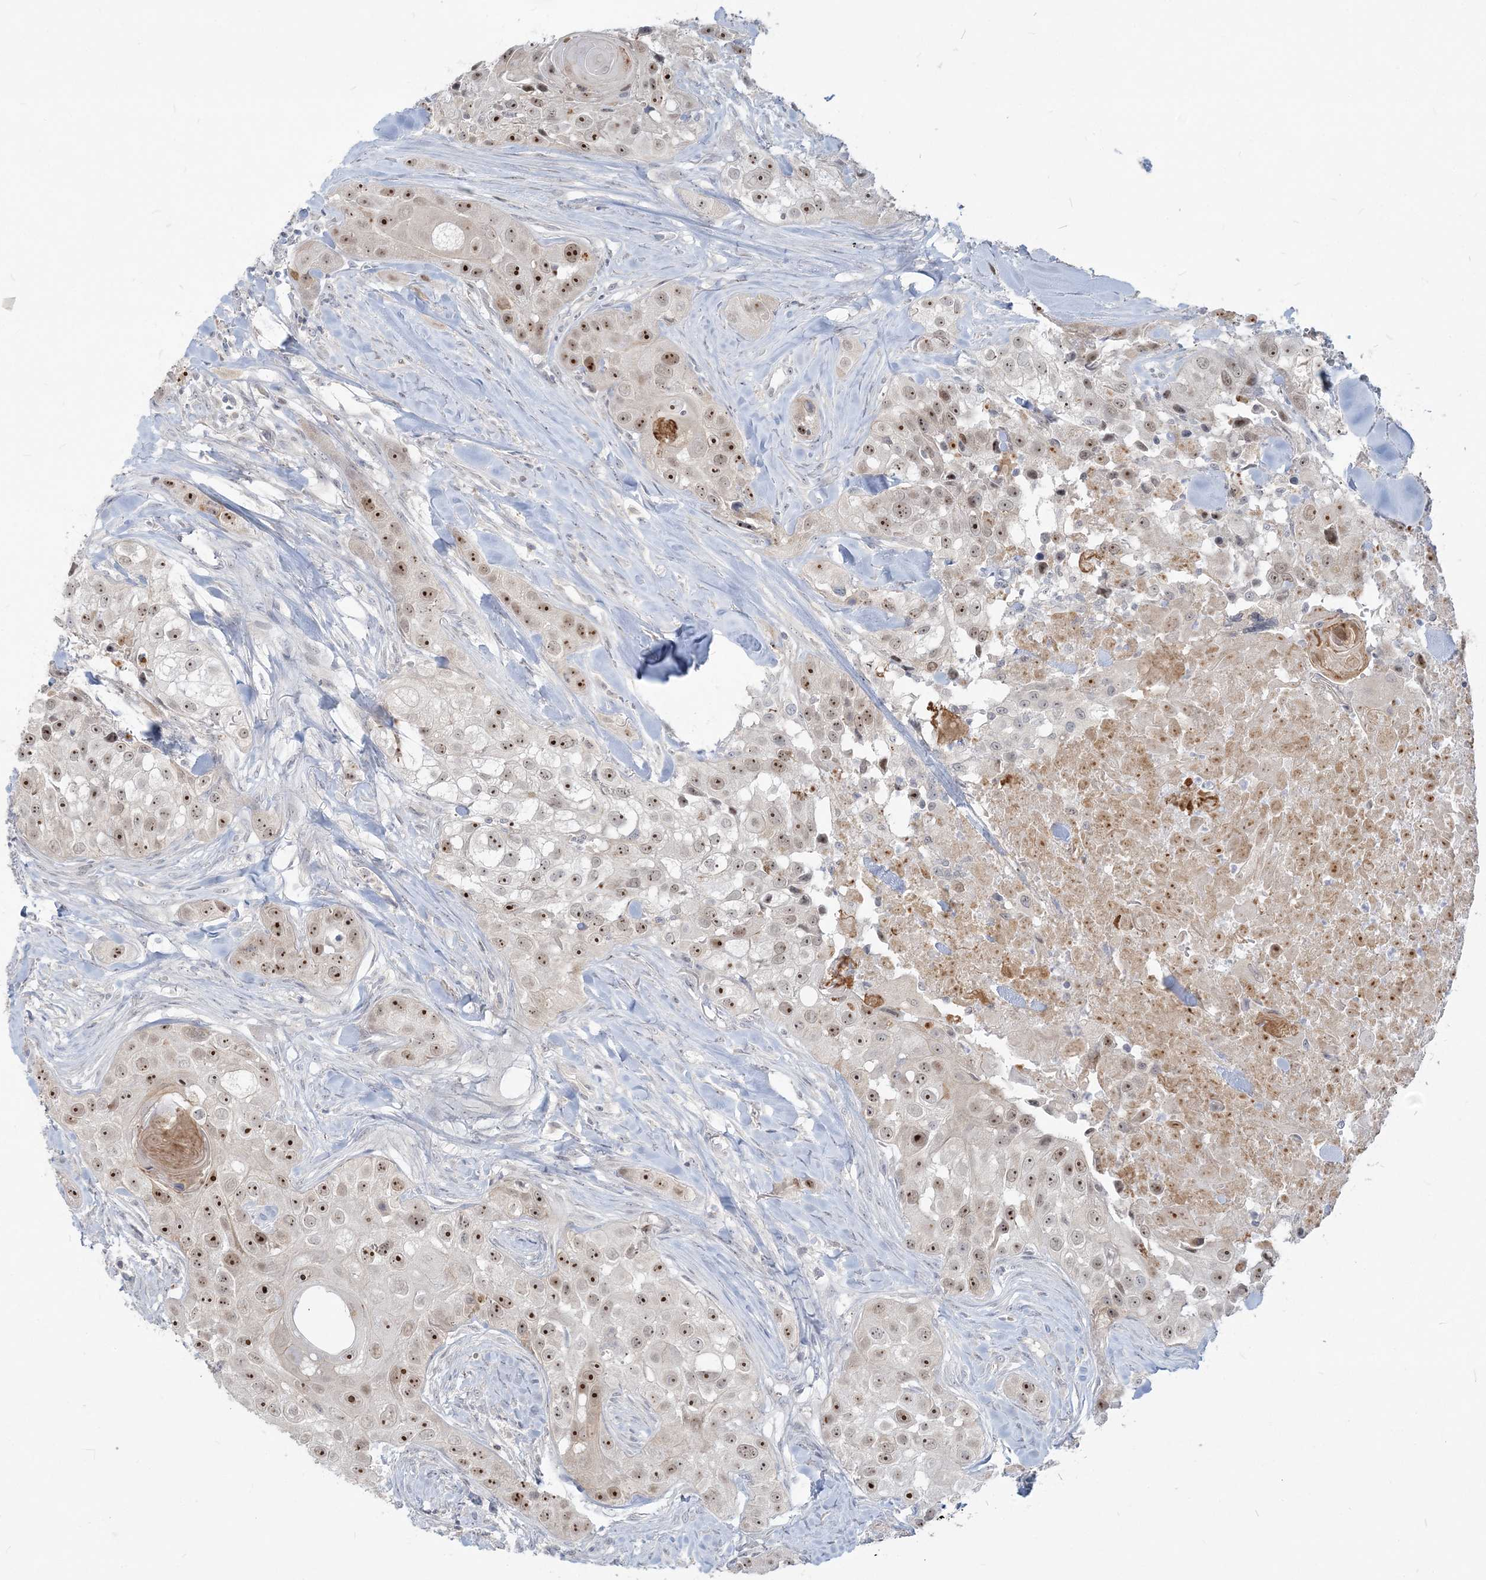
{"staining": {"intensity": "strong", "quantity": "25%-75%", "location": "nuclear"}, "tissue": "head and neck cancer", "cell_type": "Tumor cells", "image_type": "cancer", "snomed": [{"axis": "morphology", "description": "Normal tissue, NOS"}, {"axis": "morphology", "description": "Squamous cell carcinoma, NOS"}, {"axis": "topography", "description": "Skeletal muscle"}, {"axis": "topography", "description": "Head-Neck"}], "caption": "Tumor cells demonstrate high levels of strong nuclear expression in approximately 25%-75% of cells in human head and neck squamous cell carcinoma. (DAB (3,3'-diaminobenzidine) = brown stain, brightfield microscopy at high magnification).", "gene": "SDAD1", "patient": {"sex": "male", "age": 51}}